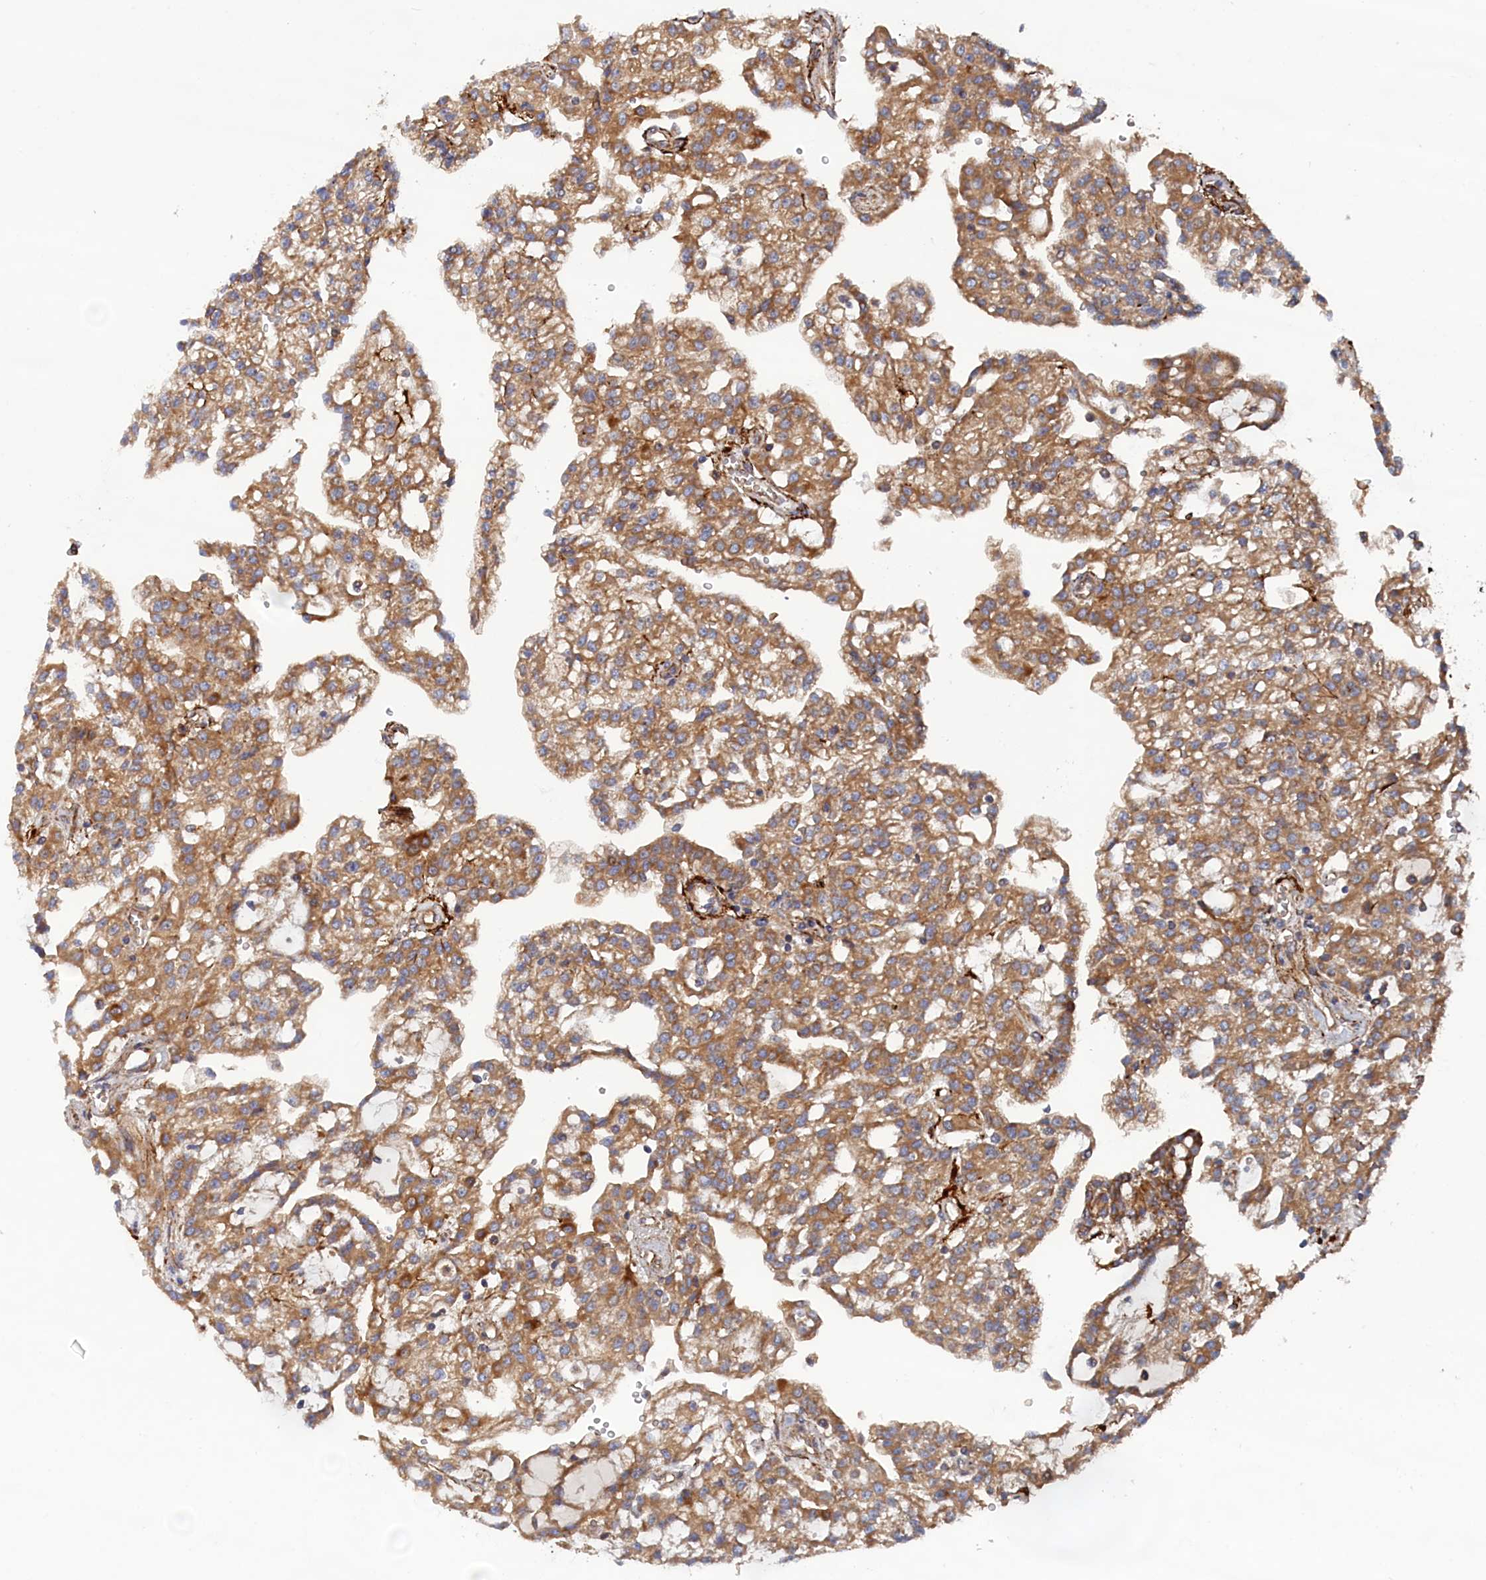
{"staining": {"intensity": "moderate", "quantity": ">75%", "location": "cytoplasmic/membranous"}, "tissue": "renal cancer", "cell_type": "Tumor cells", "image_type": "cancer", "snomed": [{"axis": "morphology", "description": "Adenocarcinoma, NOS"}, {"axis": "topography", "description": "Kidney"}], "caption": "About >75% of tumor cells in renal cancer (adenocarcinoma) demonstrate moderate cytoplasmic/membranous protein positivity as visualized by brown immunohistochemical staining.", "gene": "TMEM196", "patient": {"sex": "male", "age": 63}}